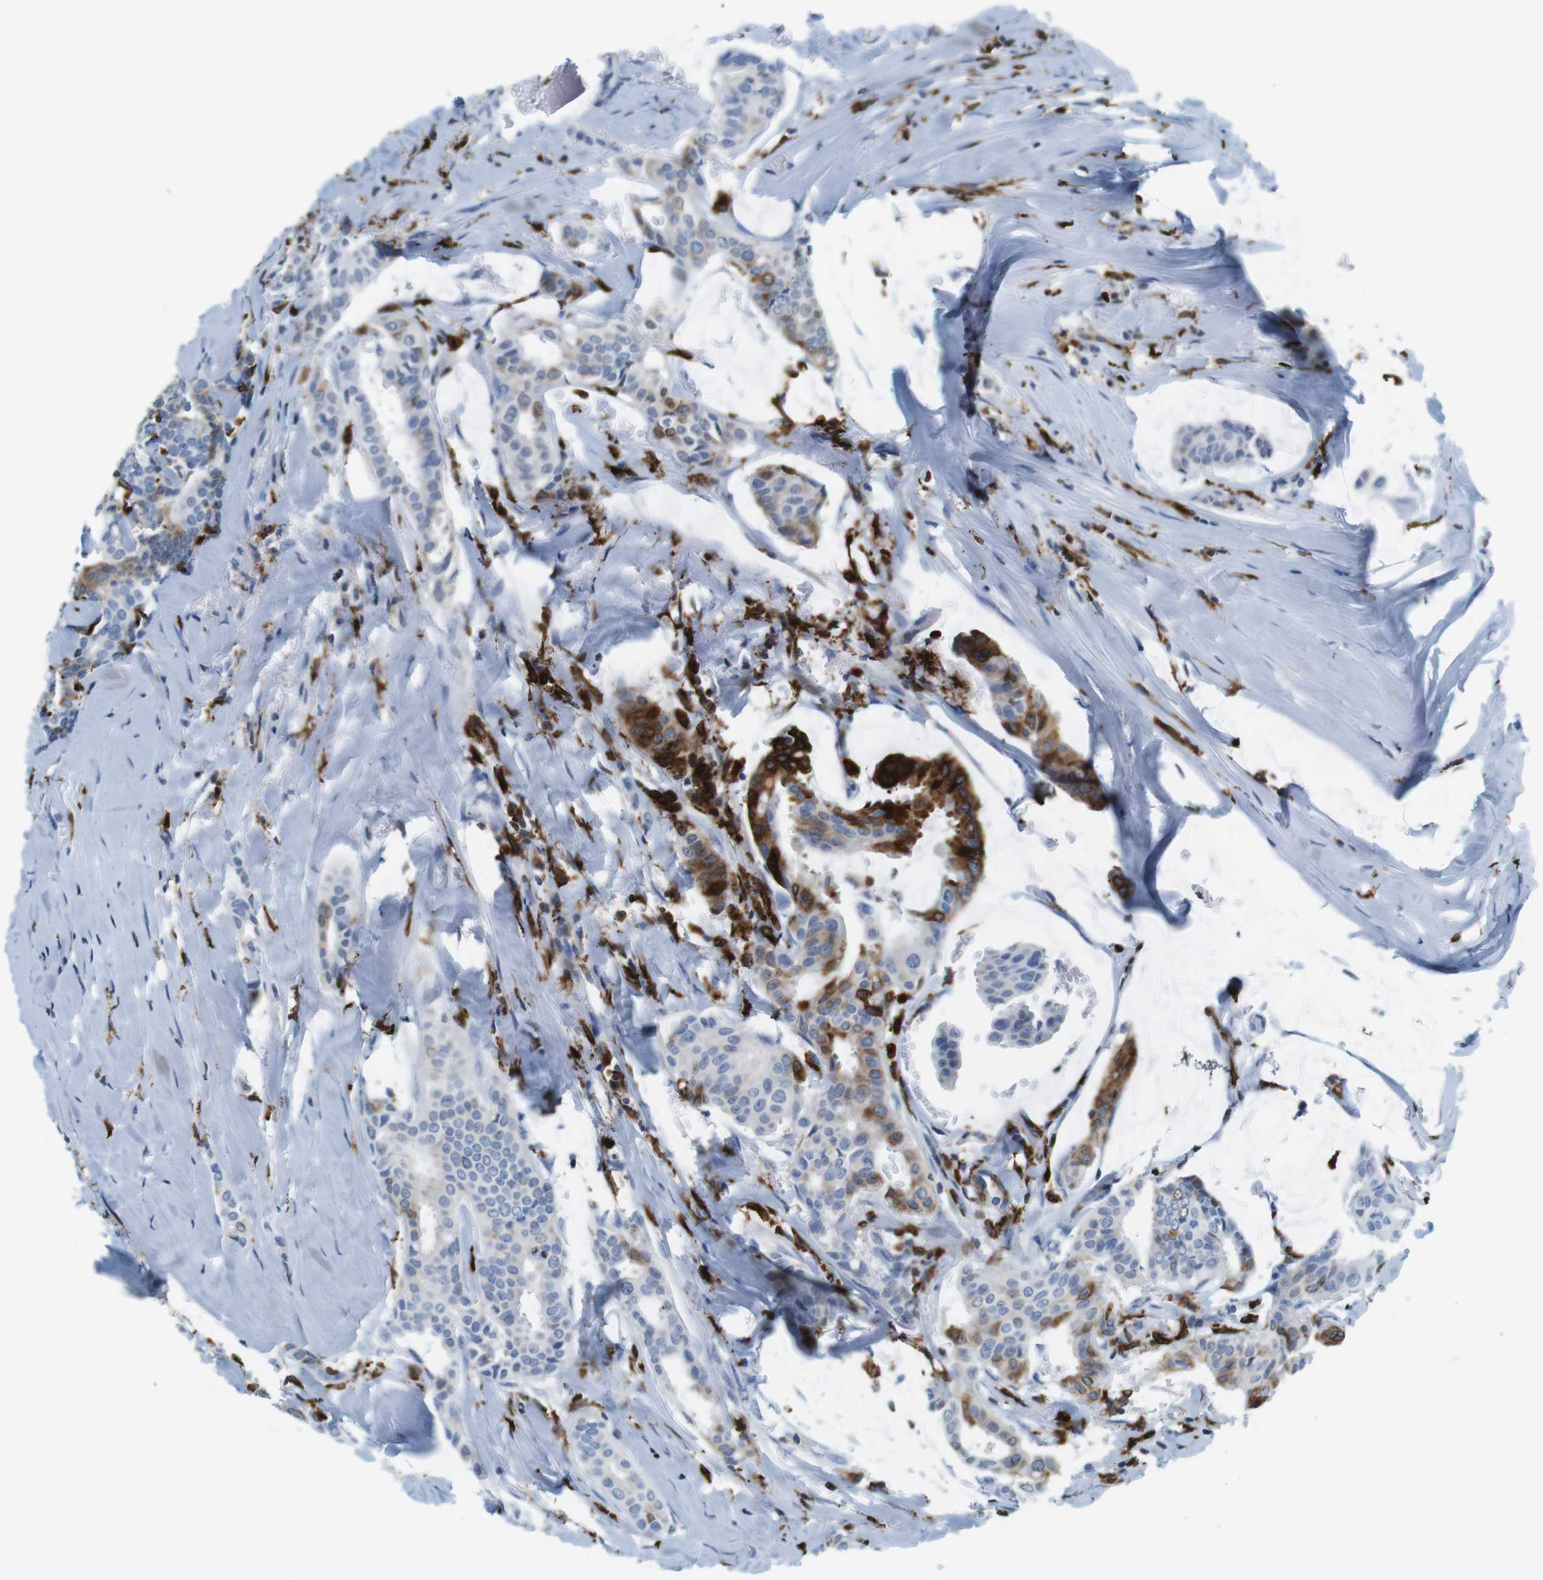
{"staining": {"intensity": "strong", "quantity": "<25%", "location": "cytoplasmic/membranous"}, "tissue": "head and neck cancer", "cell_type": "Tumor cells", "image_type": "cancer", "snomed": [{"axis": "morphology", "description": "Adenocarcinoma, NOS"}, {"axis": "topography", "description": "Salivary gland"}, {"axis": "topography", "description": "Head-Neck"}], "caption": "Strong cytoplasmic/membranous staining for a protein is appreciated in about <25% of tumor cells of head and neck cancer (adenocarcinoma) using immunohistochemistry.", "gene": "CIITA", "patient": {"sex": "female", "age": 59}}